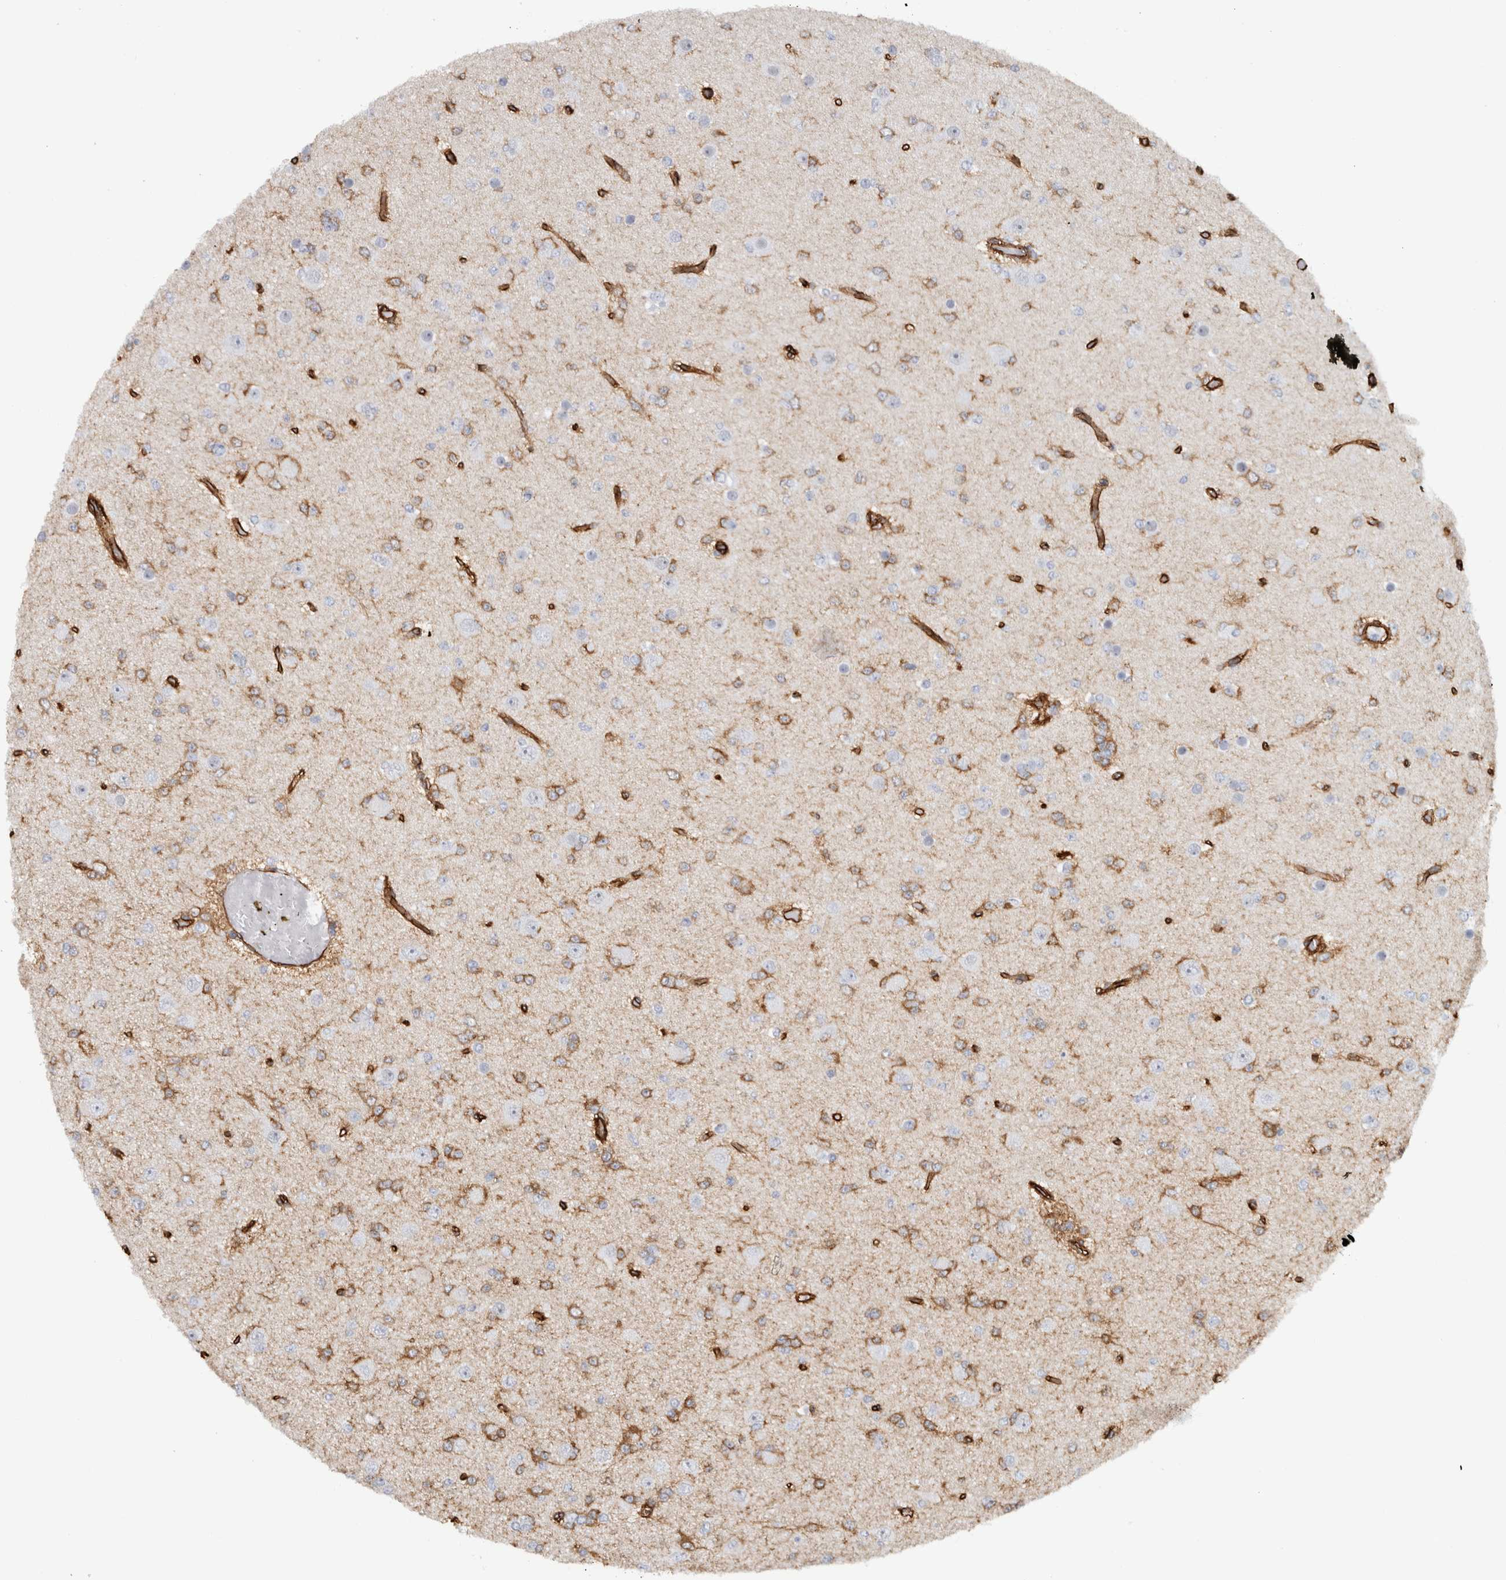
{"staining": {"intensity": "moderate", "quantity": "25%-75%", "location": "cytoplasmic/membranous"}, "tissue": "glioma", "cell_type": "Tumor cells", "image_type": "cancer", "snomed": [{"axis": "morphology", "description": "Glioma, malignant, Low grade"}, {"axis": "topography", "description": "Brain"}], "caption": "A high-resolution micrograph shows immunohistochemistry (IHC) staining of malignant low-grade glioma, which displays moderate cytoplasmic/membranous positivity in approximately 25%-75% of tumor cells. (Brightfield microscopy of DAB IHC at high magnification).", "gene": "AHNAK", "patient": {"sex": "female", "age": 22}}